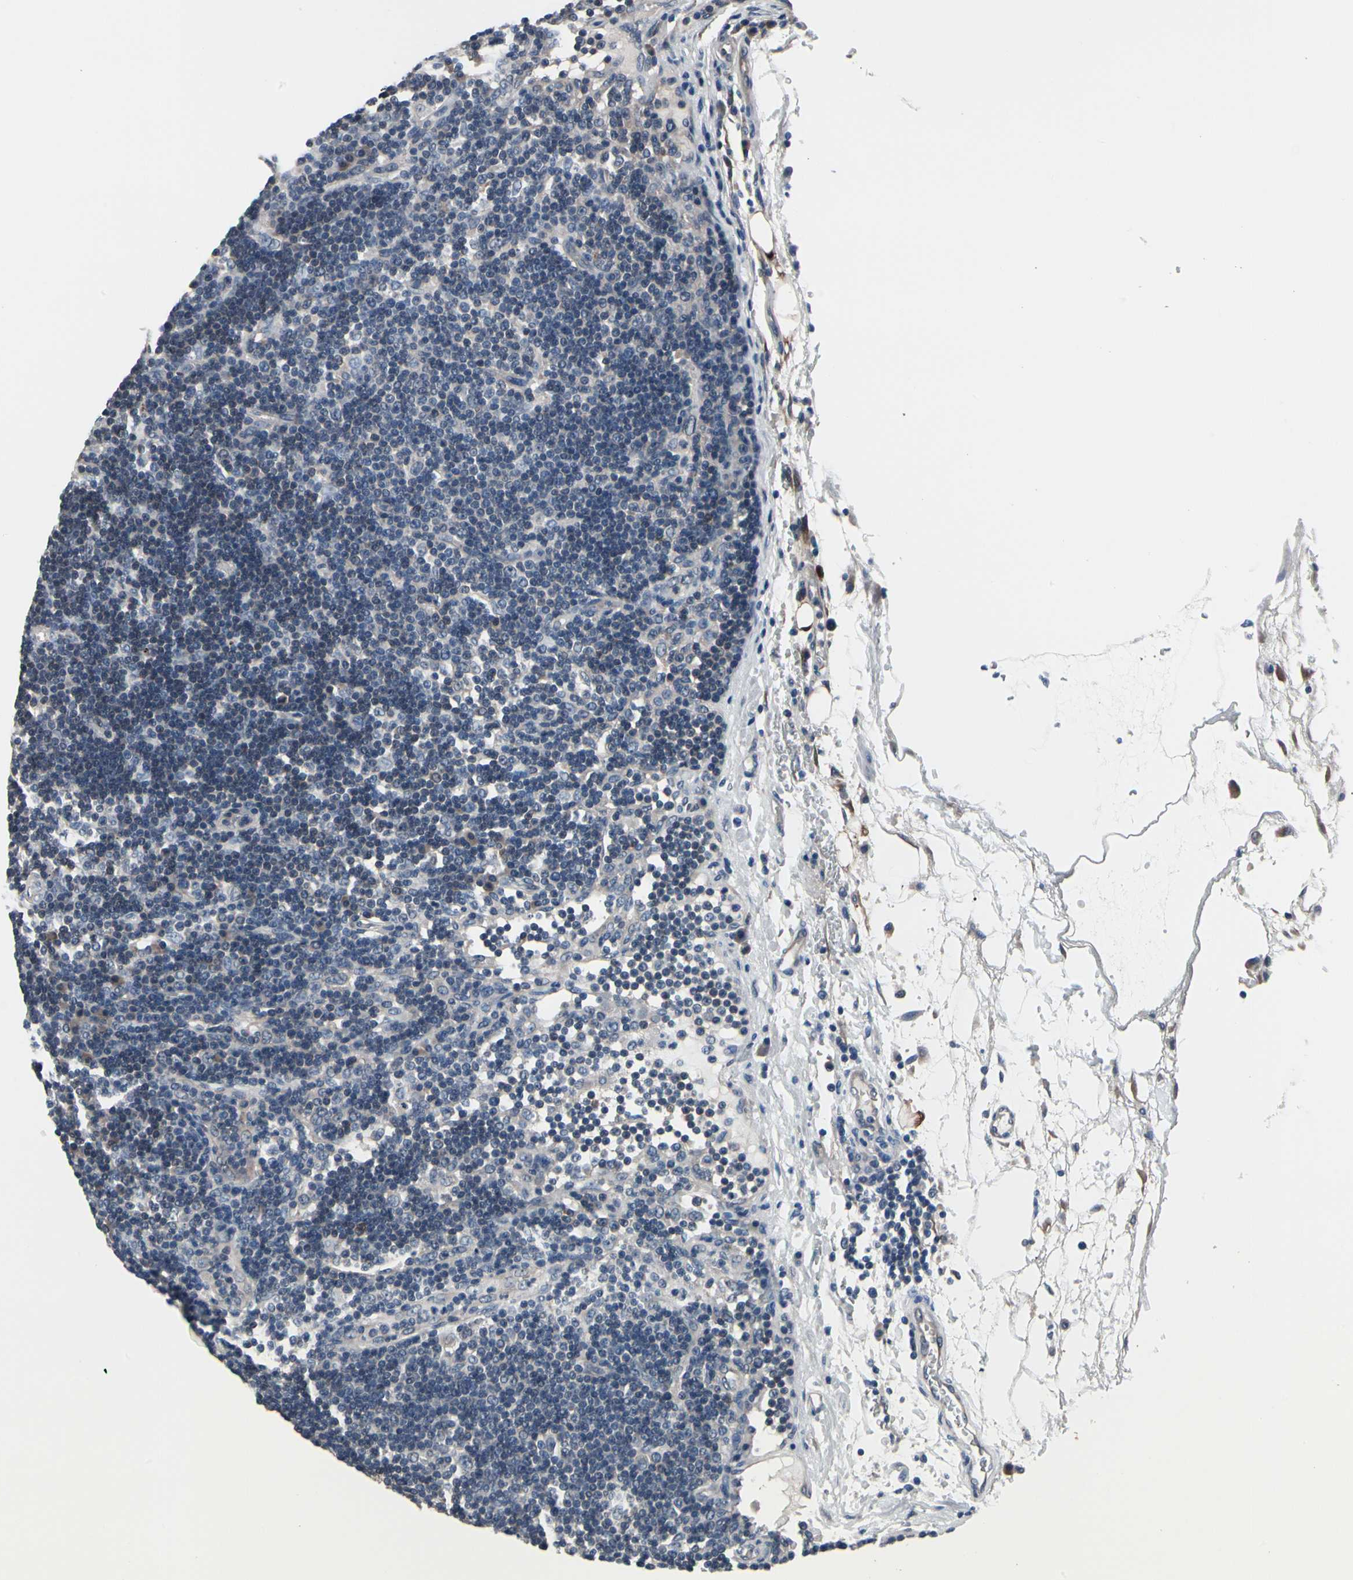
{"staining": {"intensity": "weak", "quantity": ">75%", "location": "cytoplasmic/membranous"}, "tissue": "lymph node", "cell_type": "Germinal center cells", "image_type": "normal", "snomed": [{"axis": "morphology", "description": "Normal tissue, NOS"}, {"axis": "morphology", "description": "Squamous cell carcinoma, metastatic, NOS"}, {"axis": "topography", "description": "Lymph node"}], "caption": "About >75% of germinal center cells in normal lymph node exhibit weak cytoplasmic/membranous protein expression as visualized by brown immunohistochemical staining.", "gene": "PRDX6", "patient": {"sex": "female", "age": 53}}